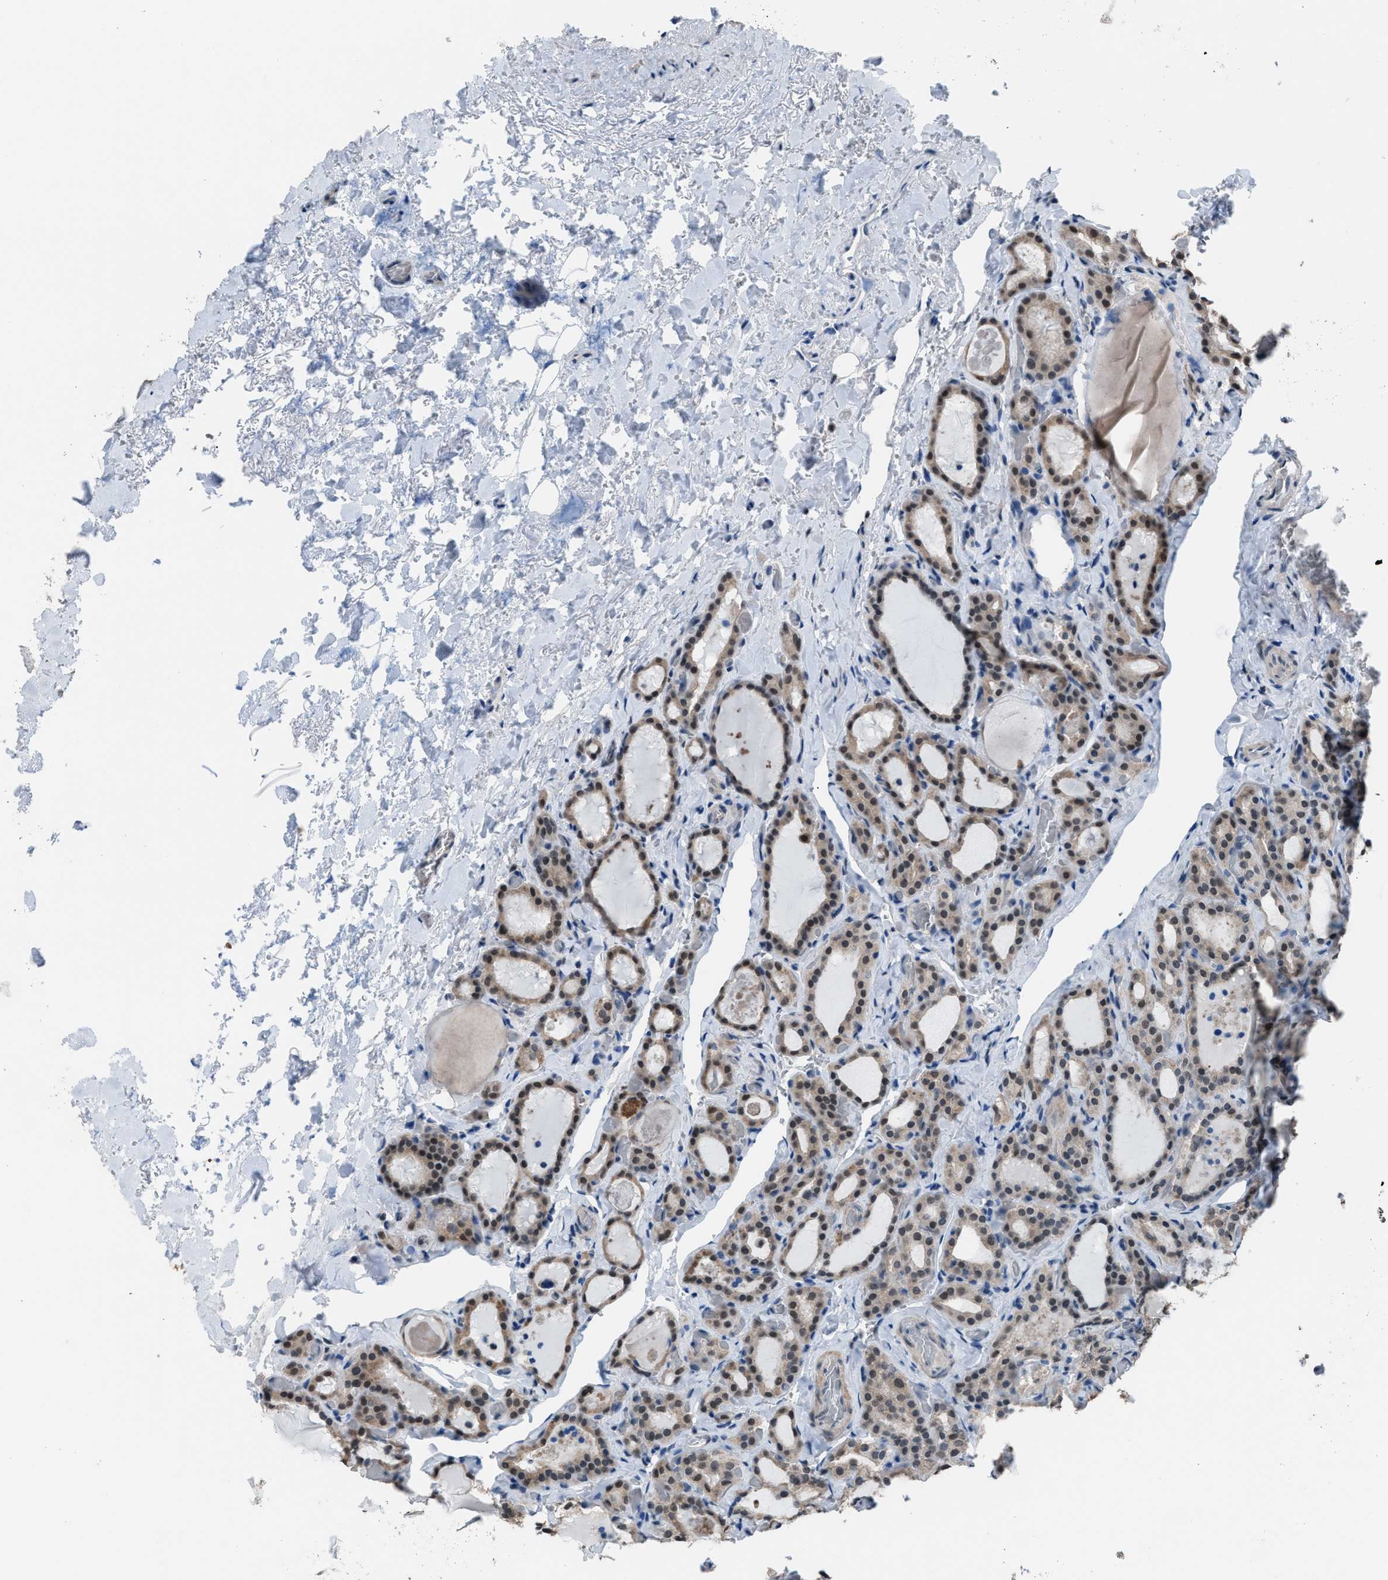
{"staining": {"intensity": "moderate", "quantity": "25%-75%", "location": "cytoplasmic/membranous,nuclear"}, "tissue": "parathyroid gland", "cell_type": "Glandular cells", "image_type": "normal", "snomed": [{"axis": "morphology", "description": "Normal tissue, NOS"}, {"axis": "morphology", "description": "Adenoma, NOS"}, {"axis": "topography", "description": "Parathyroid gland"}], "caption": "Human parathyroid gland stained for a protein (brown) exhibits moderate cytoplasmic/membranous,nuclear positive expression in about 25%-75% of glandular cells.", "gene": "ZNF276", "patient": {"sex": "female", "age": 58}}